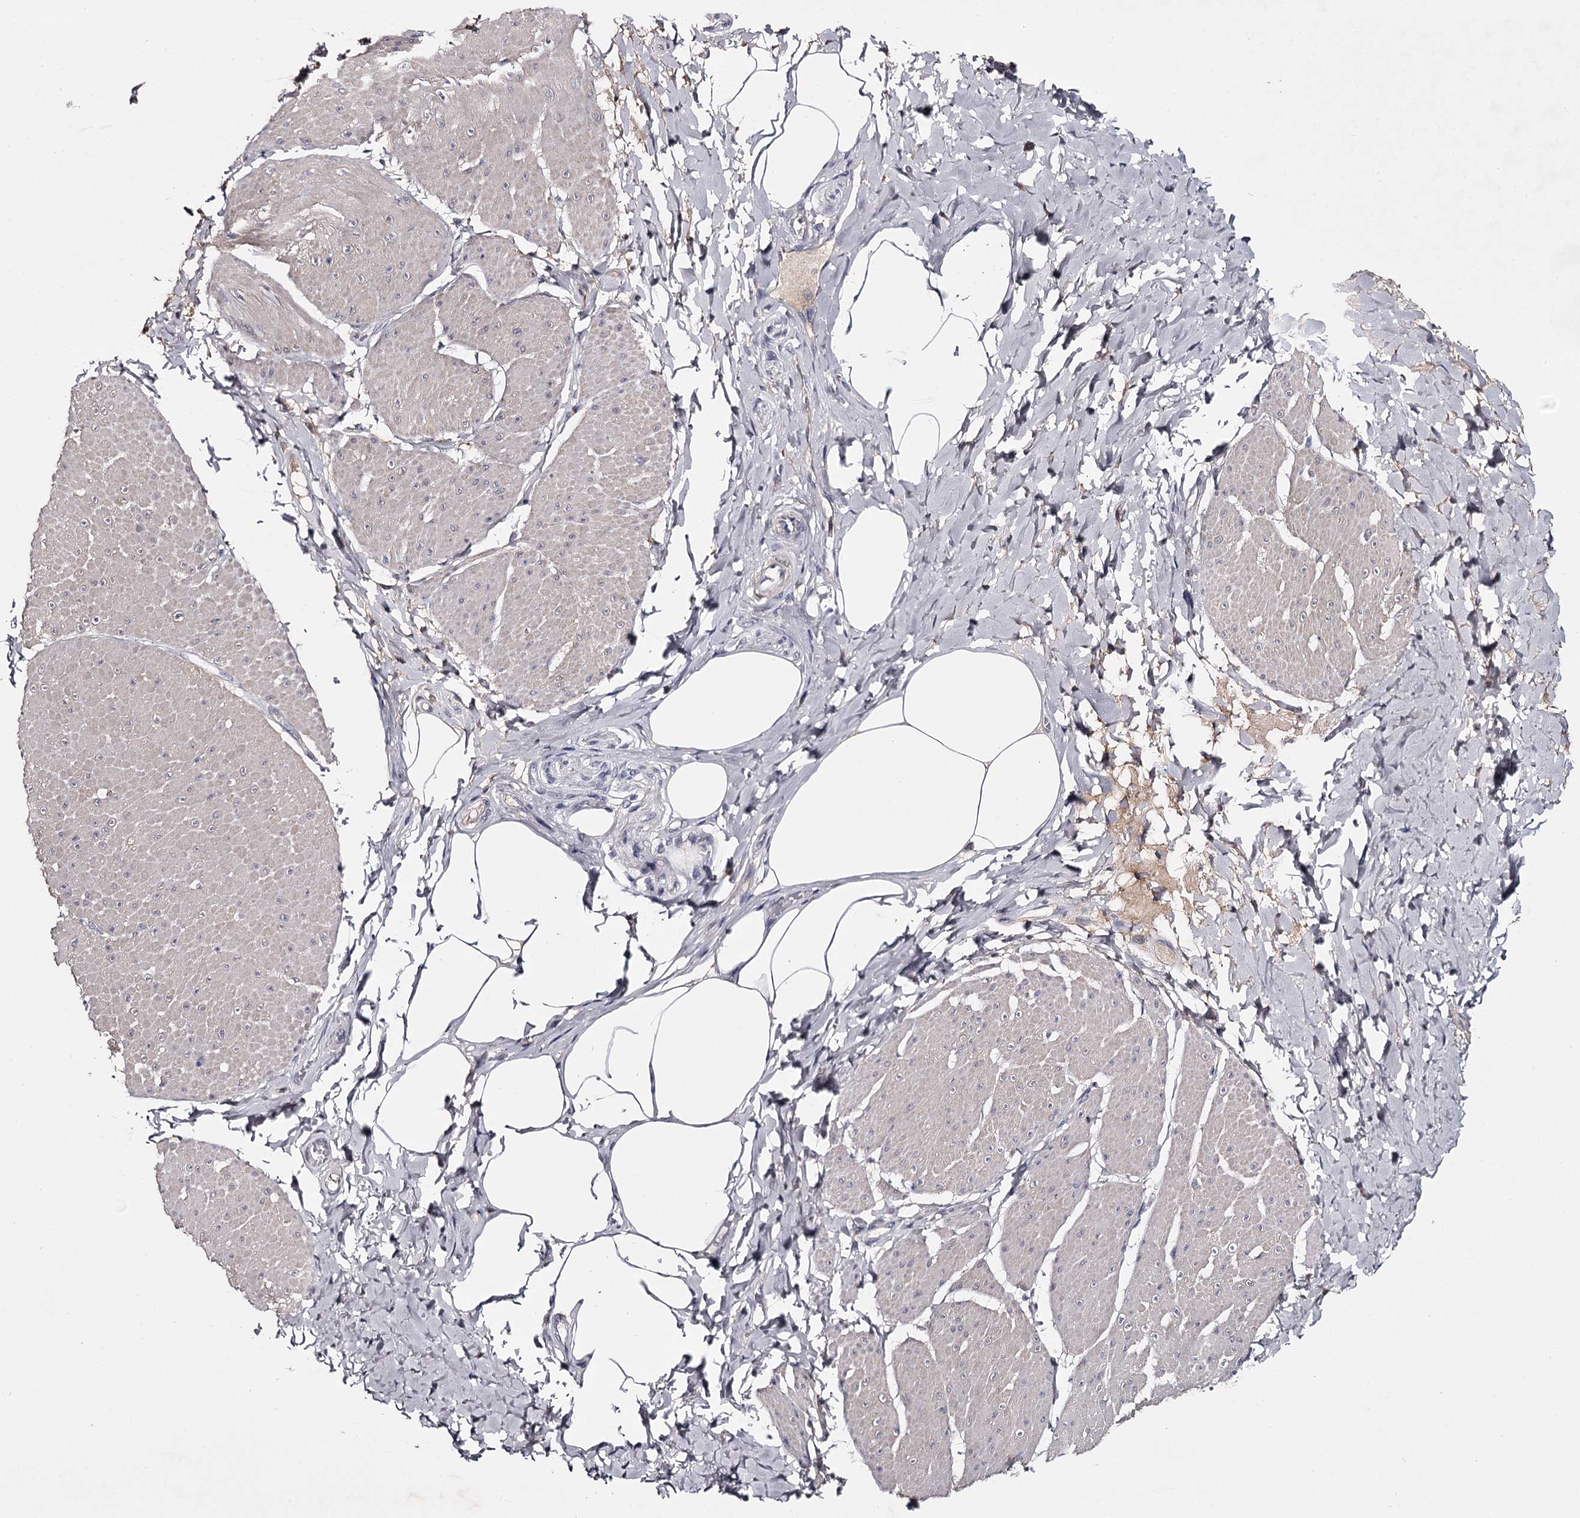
{"staining": {"intensity": "negative", "quantity": "none", "location": "none"}, "tissue": "smooth muscle", "cell_type": "Smooth muscle cells", "image_type": "normal", "snomed": [{"axis": "morphology", "description": "Urothelial carcinoma, High grade"}, {"axis": "topography", "description": "Urinary bladder"}], "caption": "IHC of normal smooth muscle shows no expression in smooth muscle cells. (Brightfield microscopy of DAB (3,3'-diaminobenzidine) immunohistochemistry (IHC) at high magnification).", "gene": "FDXACB1", "patient": {"sex": "male", "age": 46}}